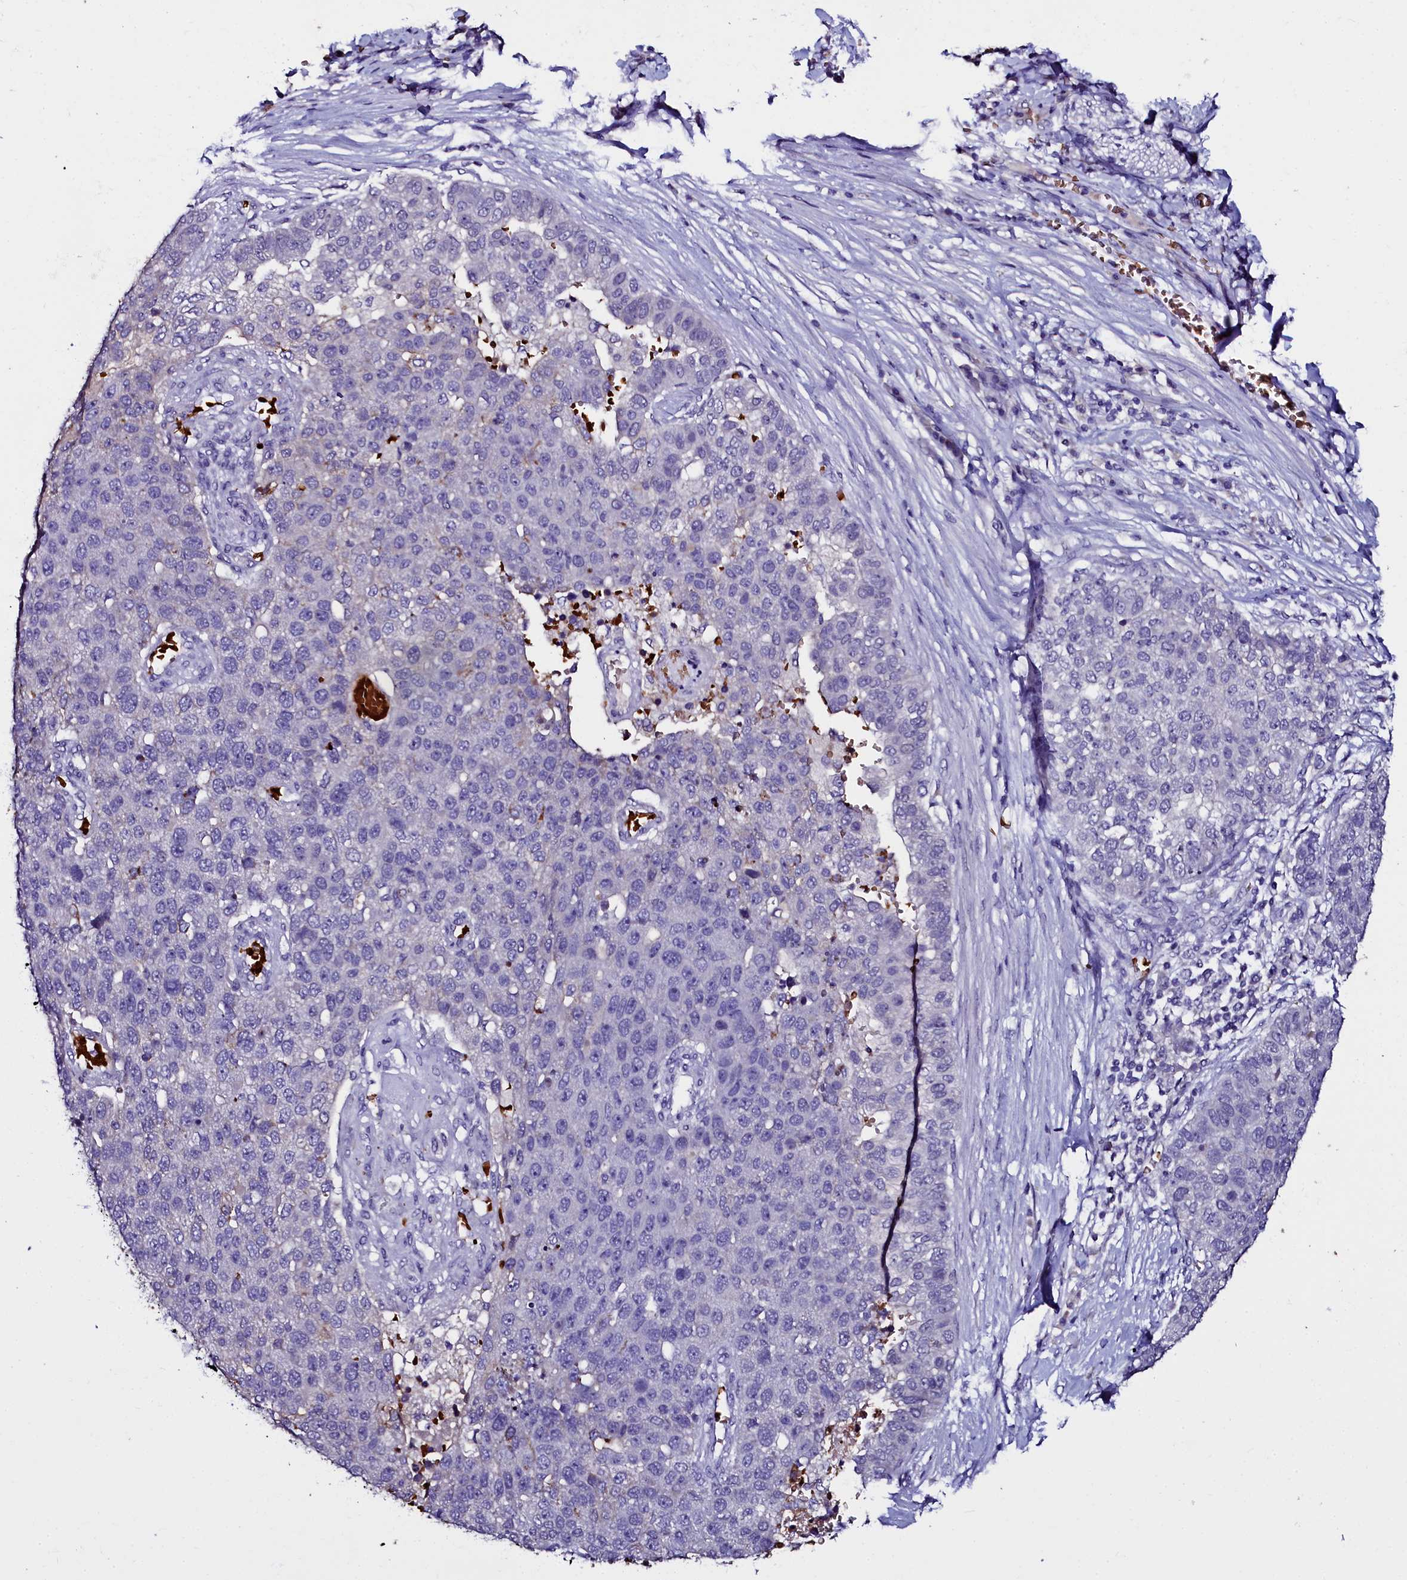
{"staining": {"intensity": "negative", "quantity": "none", "location": "none"}, "tissue": "pancreatic cancer", "cell_type": "Tumor cells", "image_type": "cancer", "snomed": [{"axis": "morphology", "description": "Adenocarcinoma, NOS"}, {"axis": "topography", "description": "Pancreas"}], "caption": "A high-resolution image shows immunohistochemistry (IHC) staining of adenocarcinoma (pancreatic), which demonstrates no significant staining in tumor cells.", "gene": "CTDSPL2", "patient": {"sex": "female", "age": 61}}